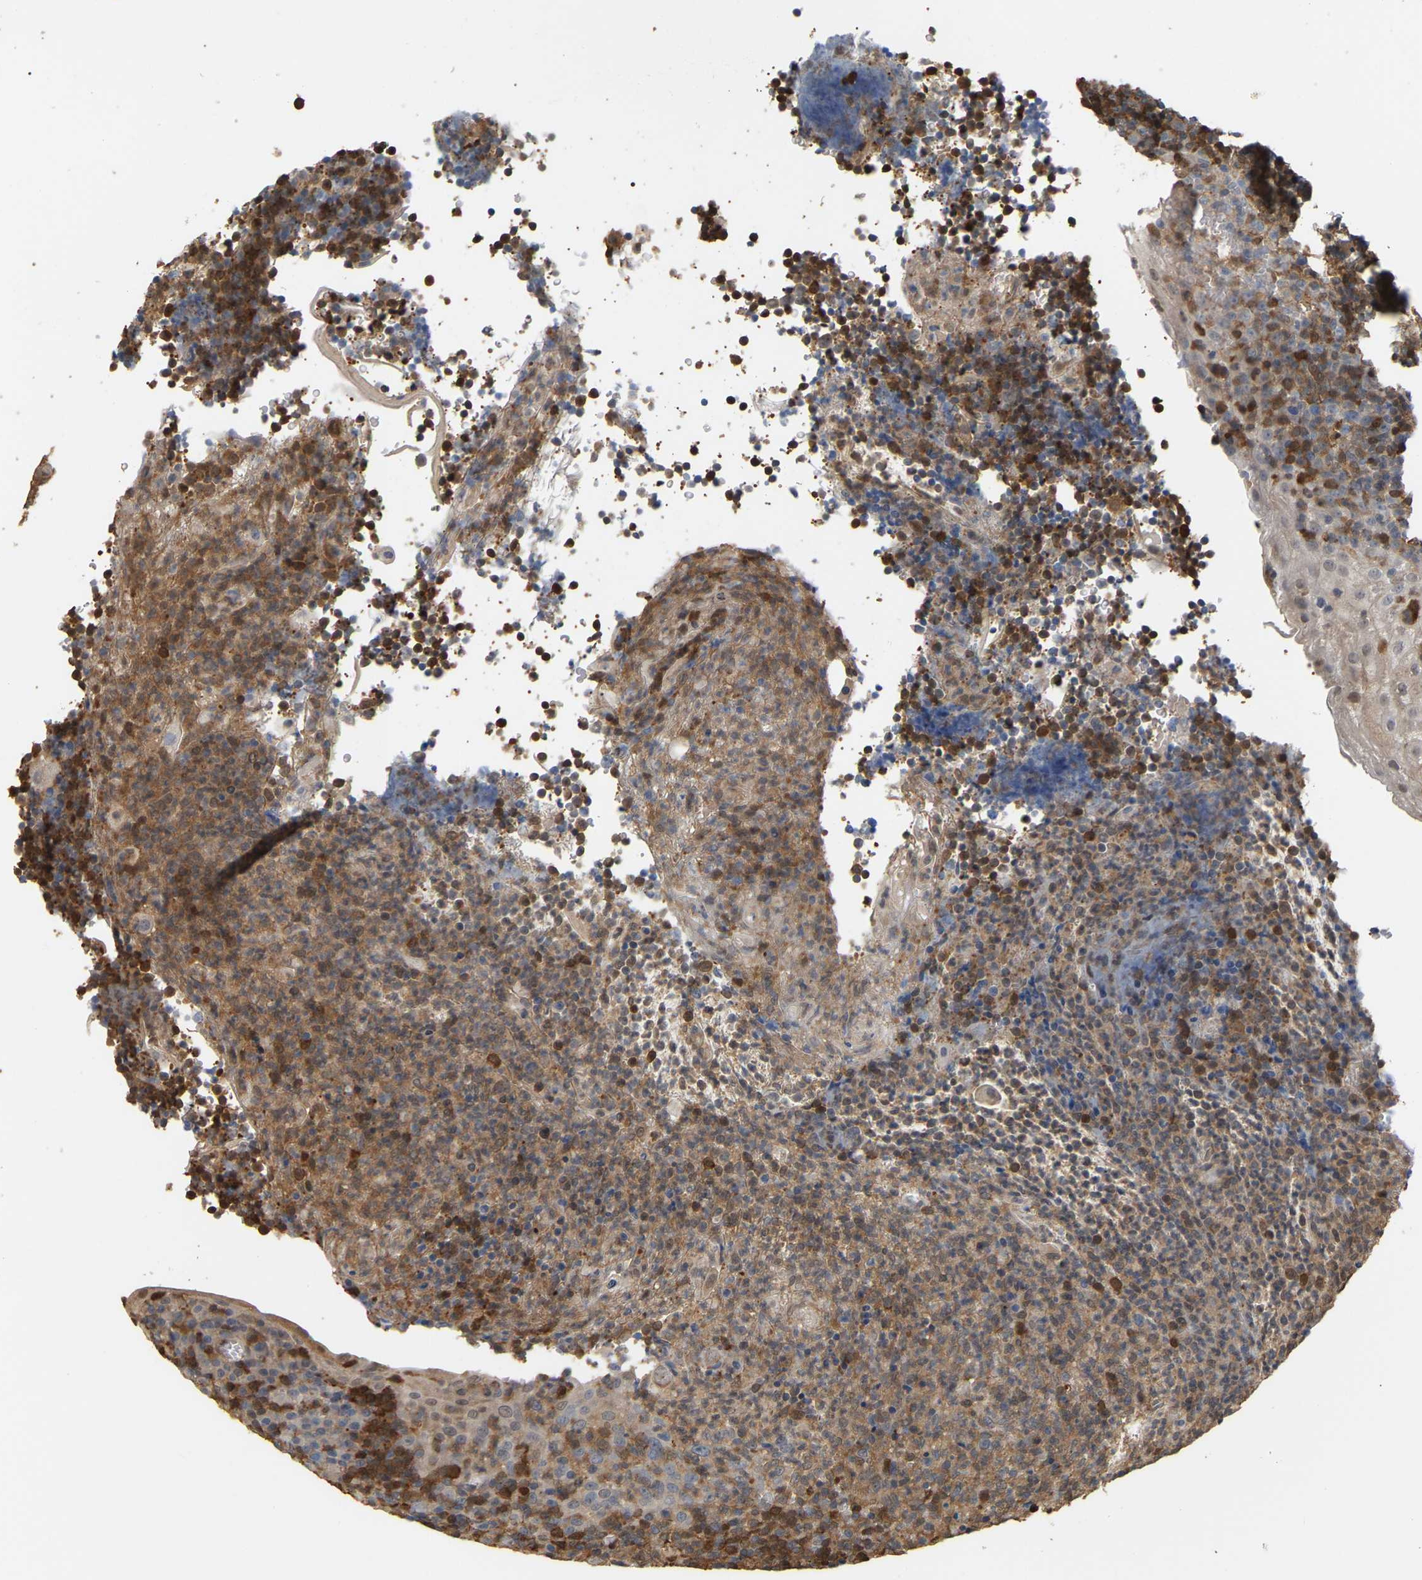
{"staining": {"intensity": "moderate", "quantity": ">75%", "location": "cytoplasmic/membranous"}, "tissue": "tonsil", "cell_type": "Germinal center cells", "image_type": "normal", "snomed": [{"axis": "morphology", "description": "Normal tissue, NOS"}, {"axis": "topography", "description": "Tonsil"}], "caption": "This histopathology image displays benign tonsil stained with IHC to label a protein in brown. The cytoplasmic/membranous of germinal center cells show moderate positivity for the protein. Nuclei are counter-stained blue.", "gene": "MTPN", "patient": {"sex": "male", "age": 37}}